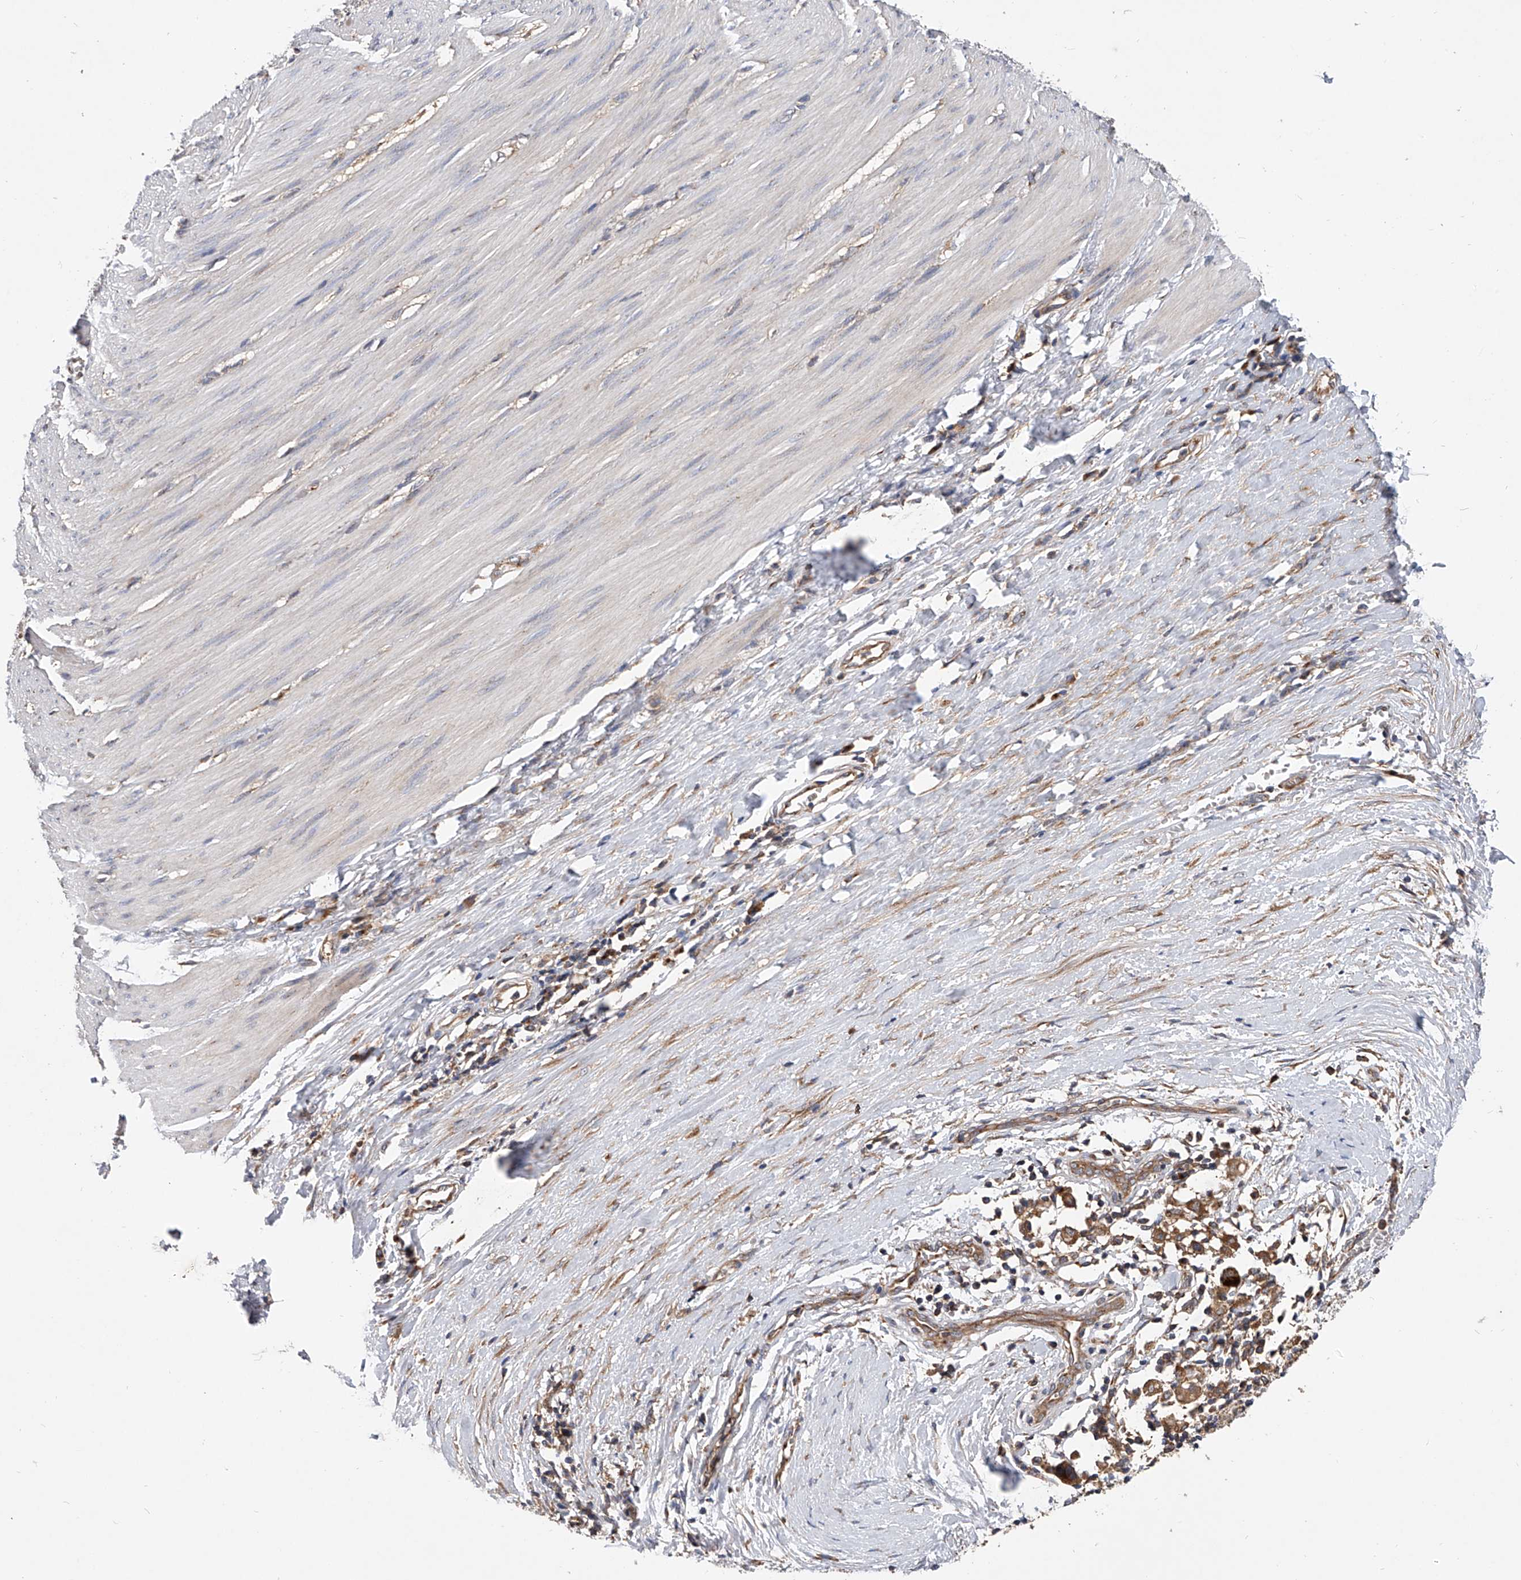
{"staining": {"intensity": "weak", "quantity": "<25%", "location": "cytoplasmic/membranous"}, "tissue": "smooth muscle", "cell_type": "Smooth muscle cells", "image_type": "normal", "snomed": [{"axis": "morphology", "description": "Normal tissue, NOS"}, {"axis": "morphology", "description": "Adenocarcinoma, NOS"}, {"axis": "topography", "description": "Colon"}, {"axis": "topography", "description": "Peripheral nerve tissue"}], "caption": "This micrograph is of normal smooth muscle stained with IHC to label a protein in brown with the nuclei are counter-stained blue. There is no expression in smooth muscle cells. (Immunohistochemistry (ihc), brightfield microscopy, high magnification).", "gene": "CFAP410", "patient": {"sex": "male", "age": 14}}